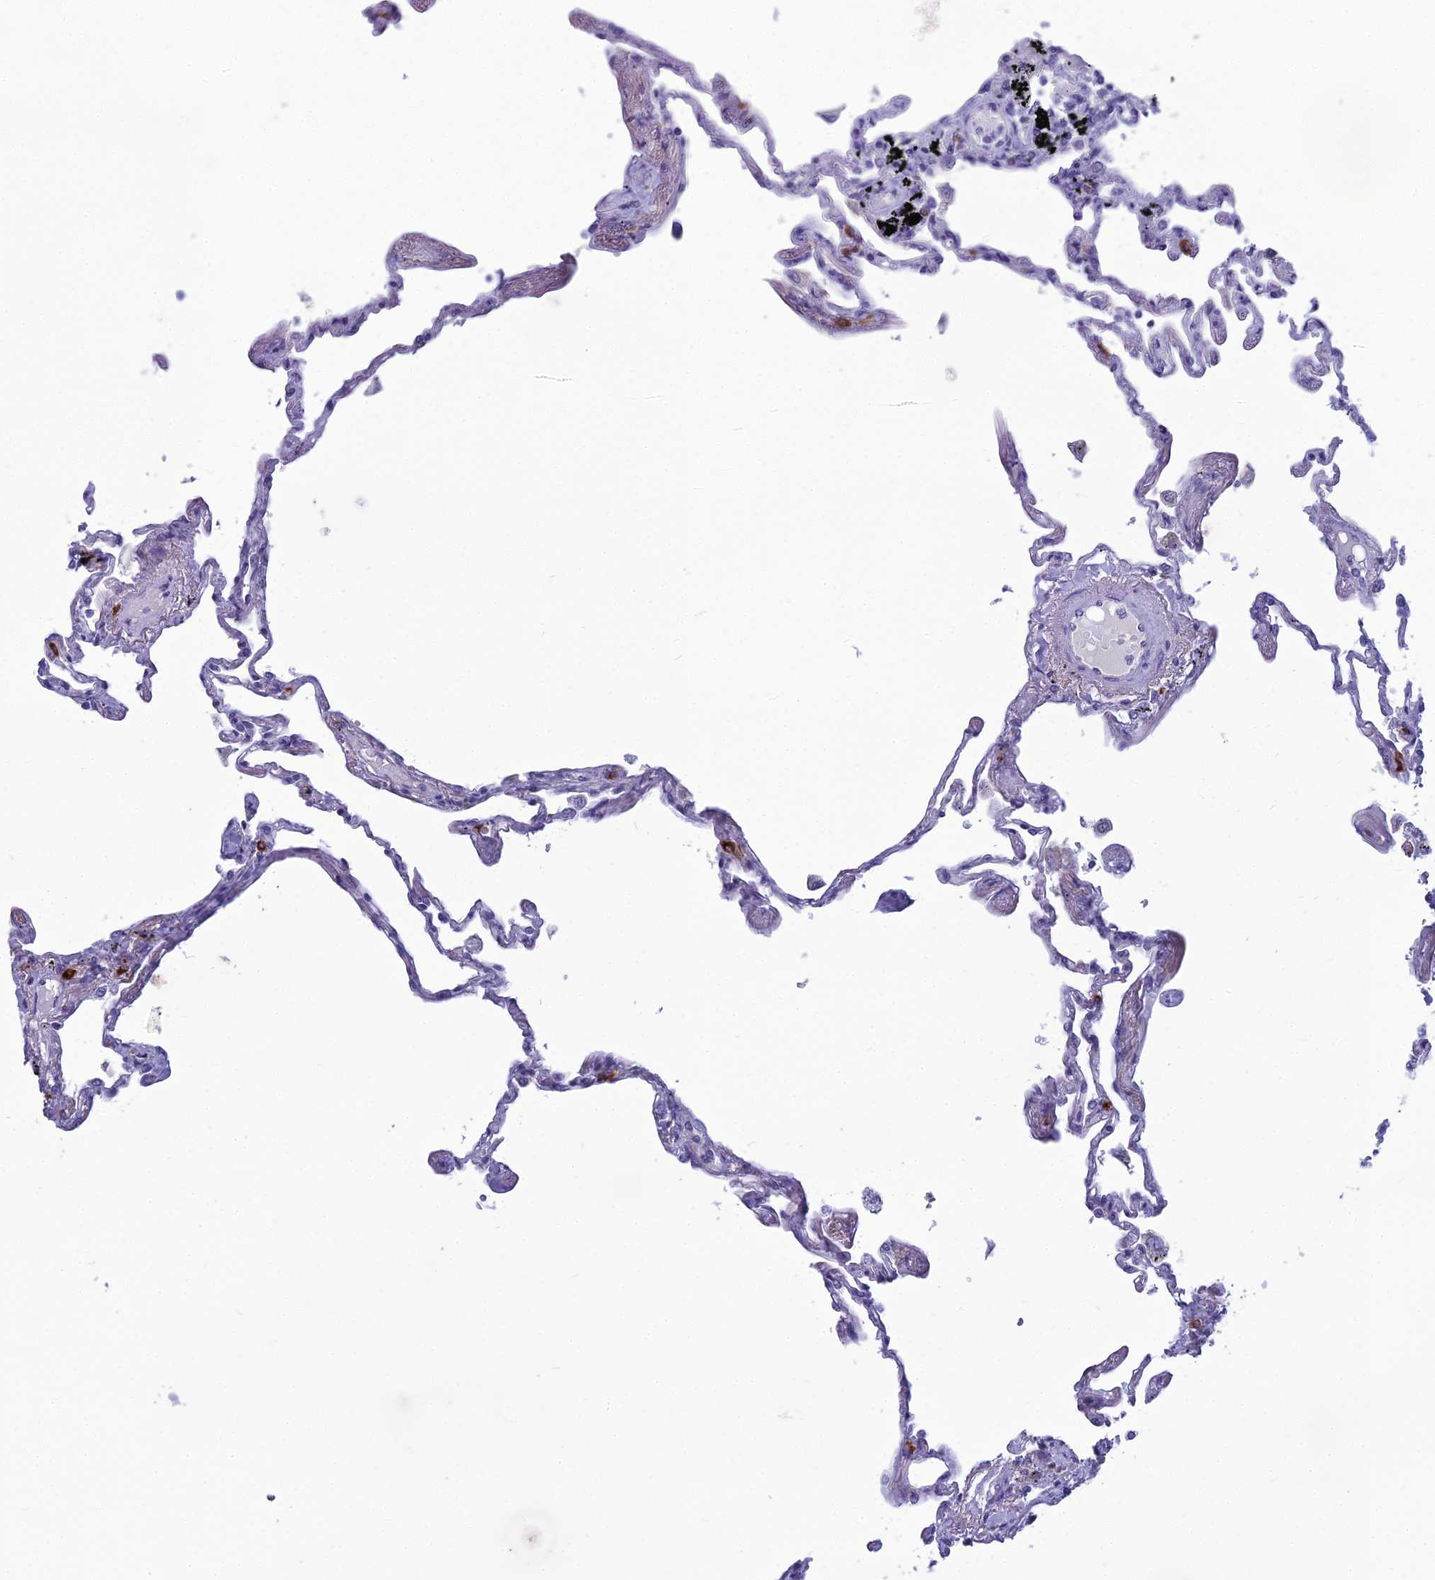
{"staining": {"intensity": "negative", "quantity": "none", "location": "none"}, "tissue": "lung", "cell_type": "Alveolar cells", "image_type": "normal", "snomed": [{"axis": "morphology", "description": "Normal tissue, NOS"}, {"axis": "topography", "description": "Lung"}], "caption": "Histopathology image shows no significant protein staining in alveolar cells of benign lung.", "gene": "MUC13", "patient": {"sex": "female", "age": 67}}